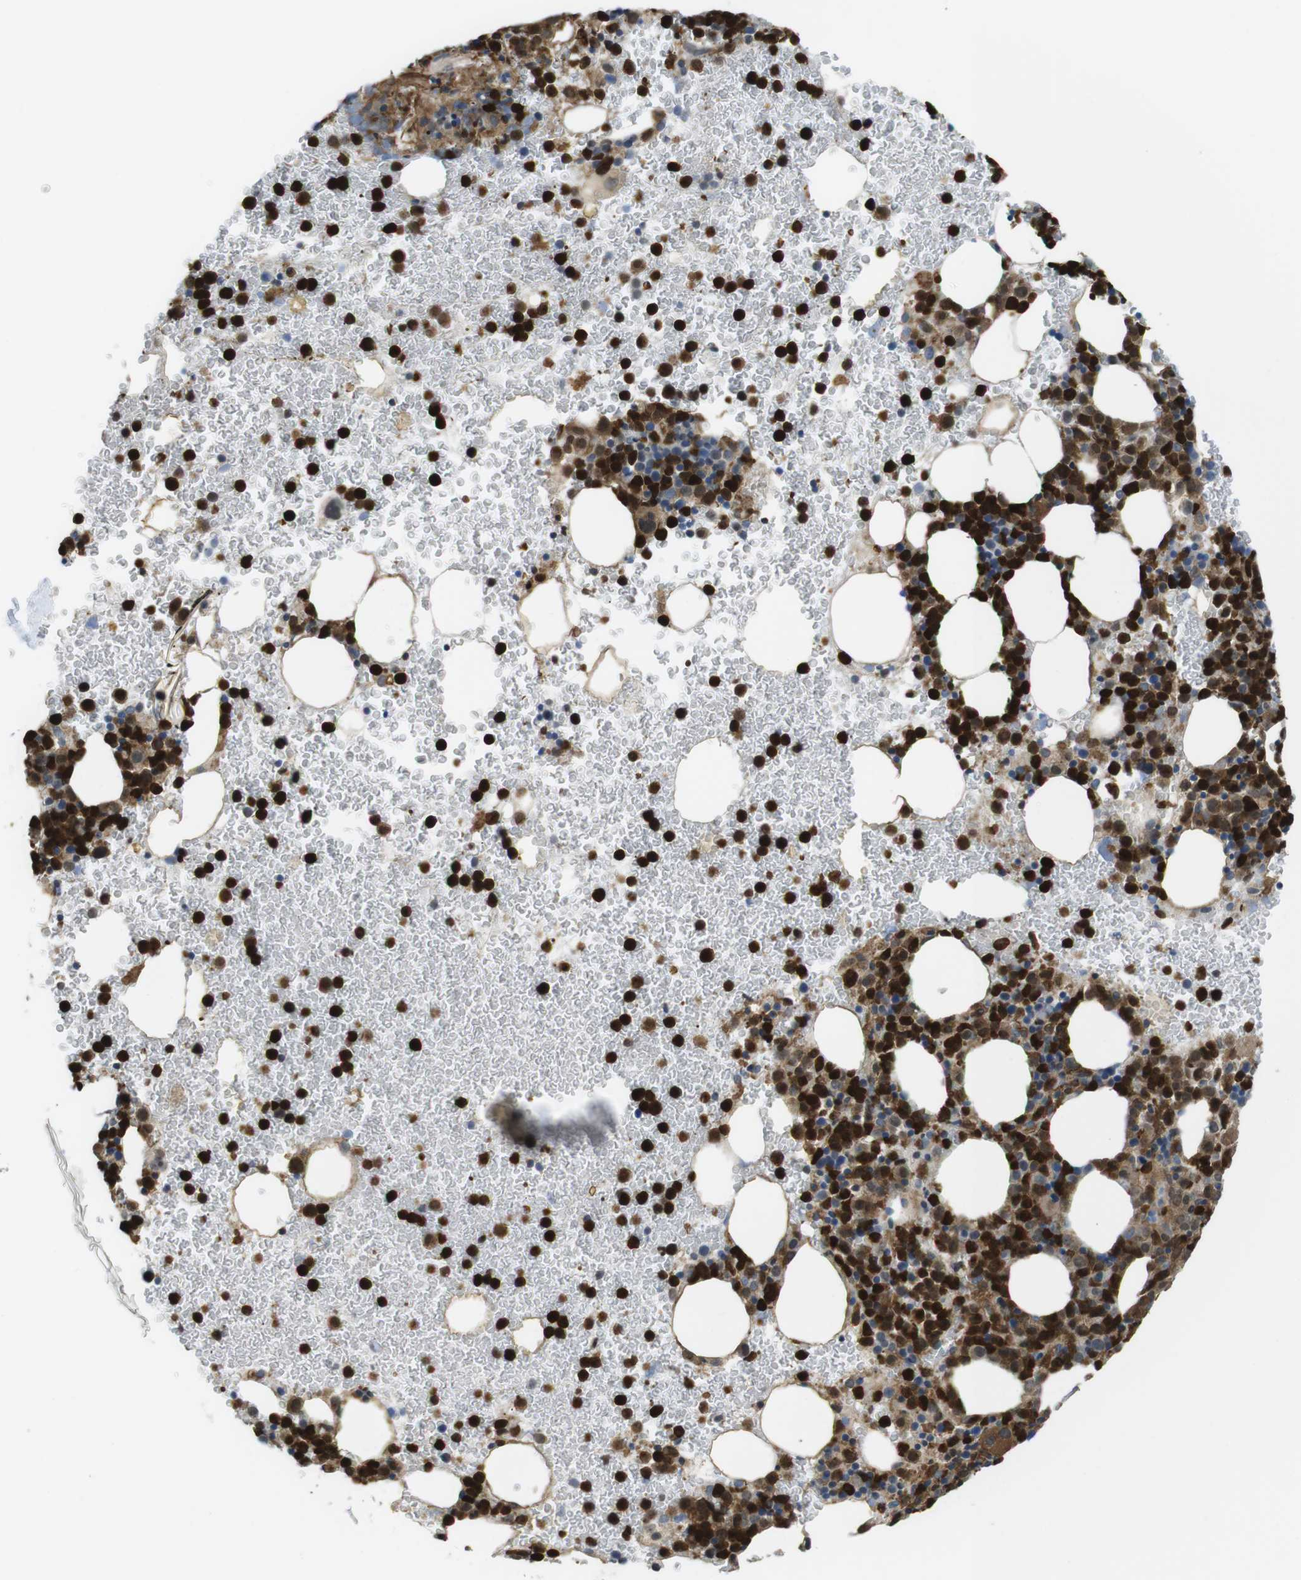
{"staining": {"intensity": "strong", "quantity": ">75%", "location": "cytoplasmic/membranous,nuclear"}, "tissue": "bone marrow", "cell_type": "Hematopoietic cells", "image_type": "normal", "snomed": [{"axis": "morphology", "description": "Normal tissue, NOS"}, {"axis": "morphology", "description": "Inflammation, NOS"}, {"axis": "topography", "description": "Bone marrow"}], "caption": "The immunohistochemical stain labels strong cytoplasmic/membranous,nuclear positivity in hematopoietic cells of benign bone marrow.", "gene": "PRKCD", "patient": {"sex": "female", "age": 54}}